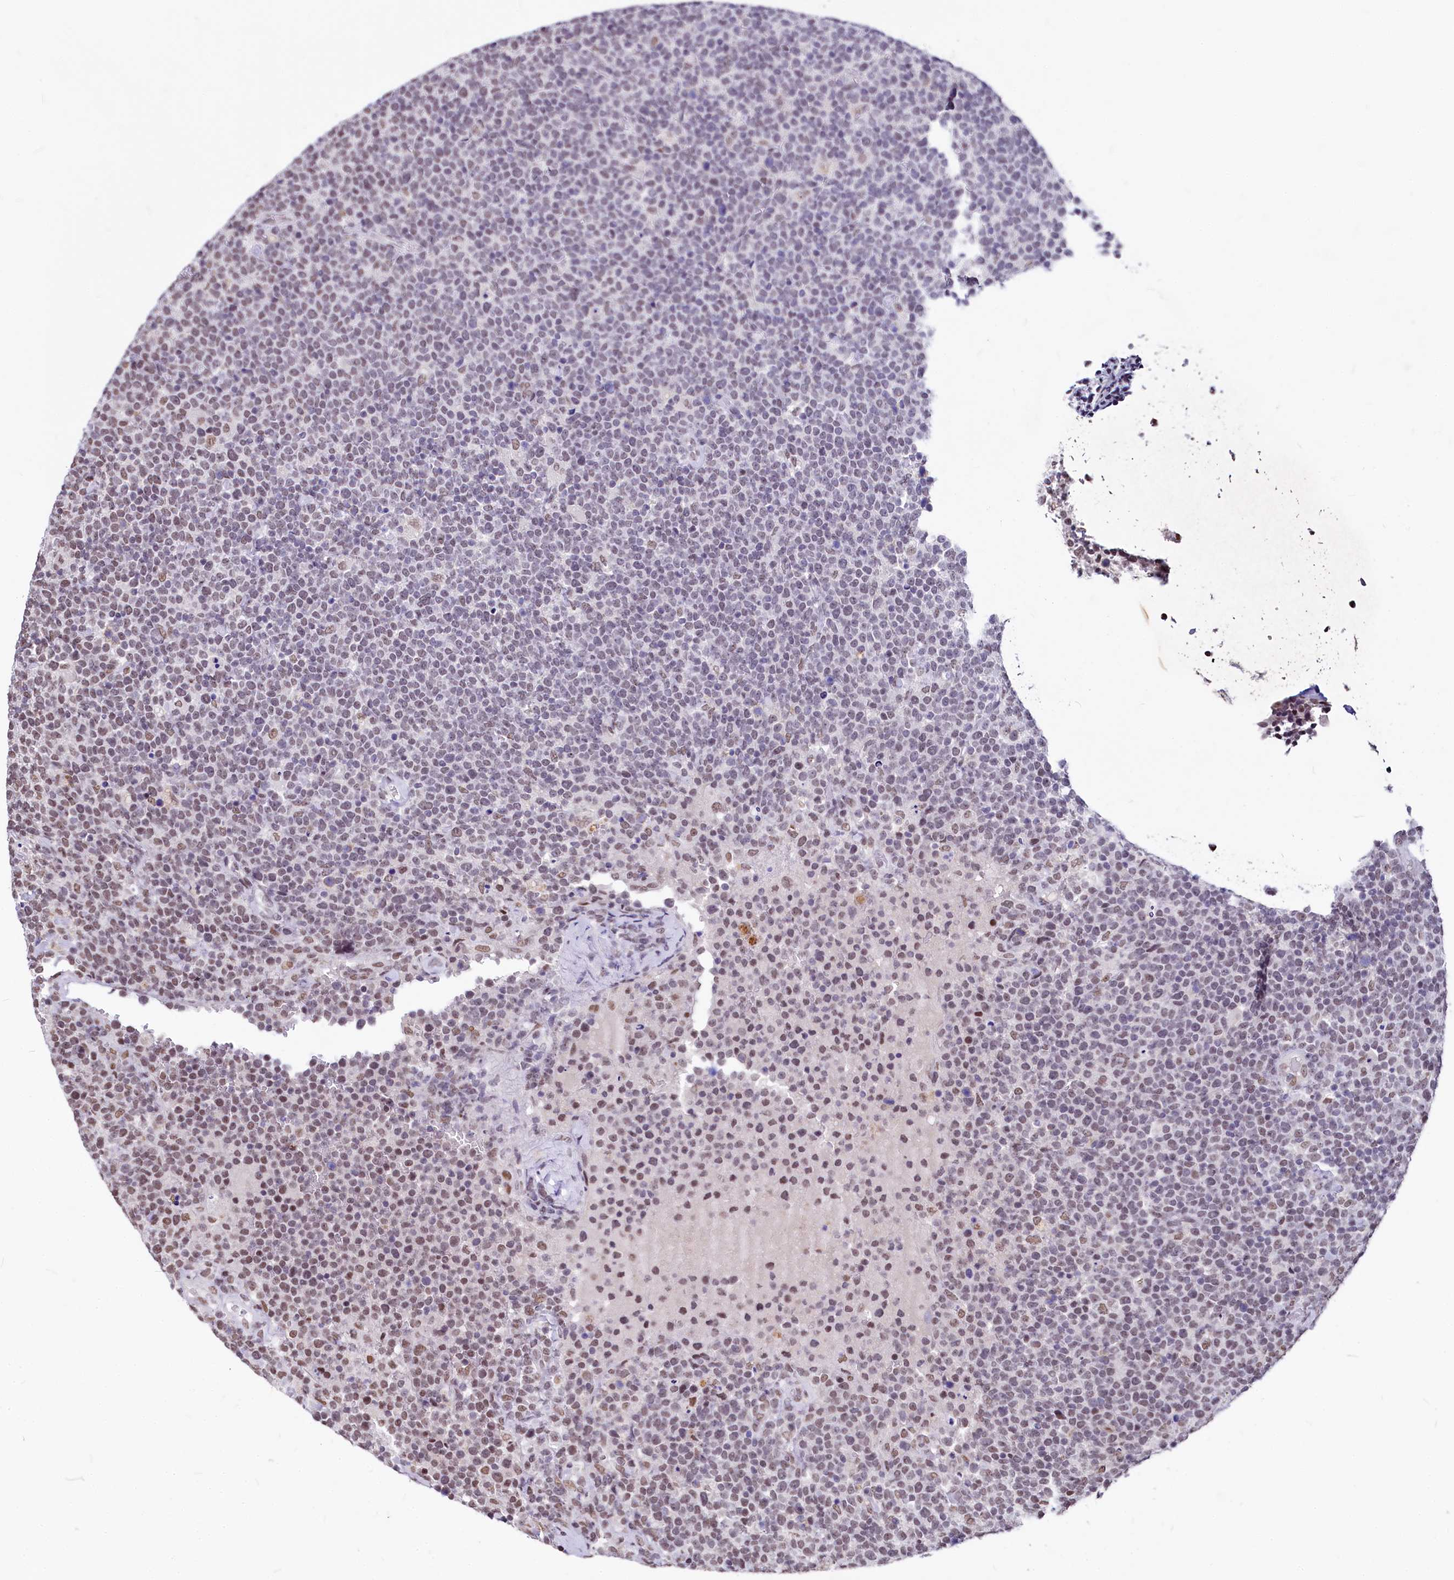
{"staining": {"intensity": "weak", "quantity": "25%-75%", "location": "nuclear"}, "tissue": "lymphoma", "cell_type": "Tumor cells", "image_type": "cancer", "snomed": [{"axis": "morphology", "description": "Malignant lymphoma, non-Hodgkin's type, High grade"}, {"axis": "topography", "description": "Lymph node"}], "caption": "This is an image of IHC staining of malignant lymphoma, non-Hodgkin's type (high-grade), which shows weak expression in the nuclear of tumor cells.", "gene": "PARPBP", "patient": {"sex": "male", "age": 61}}